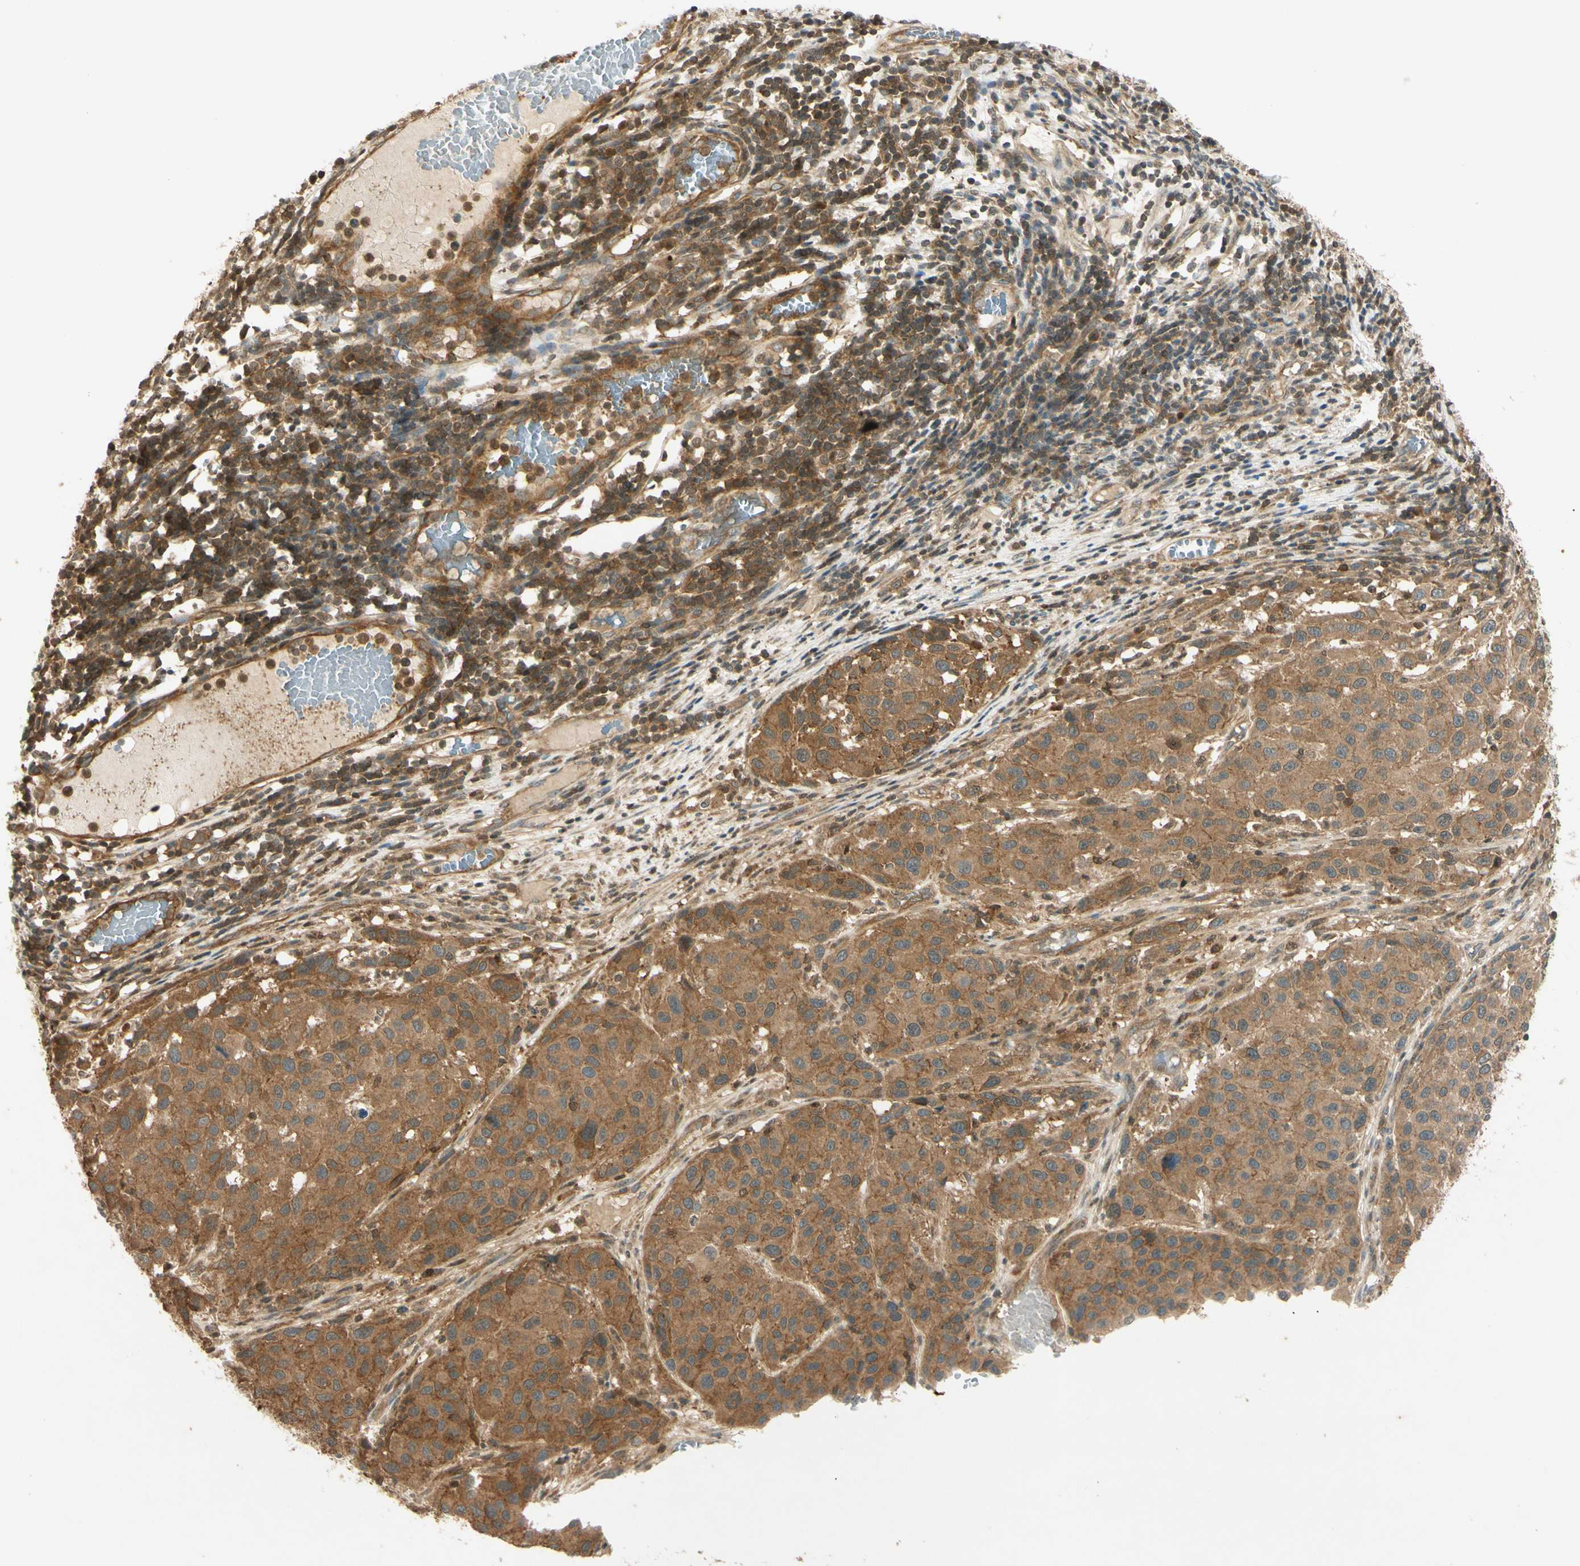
{"staining": {"intensity": "moderate", "quantity": ">75%", "location": "cytoplasmic/membranous"}, "tissue": "melanoma", "cell_type": "Tumor cells", "image_type": "cancer", "snomed": [{"axis": "morphology", "description": "Malignant melanoma, Metastatic site"}, {"axis": "topography", "description": "Lymph node"}], "caption": "Immunohistochemical staining of melanoma demonstrates medium levels of moderate cytoplasmic/membranous protein expression in about >75% of tumor cells. (DAB IHC with brightfield microscopy, high magnification).", "gene": "EPHA8", "patient": {"sex": "male", "age": 61}}